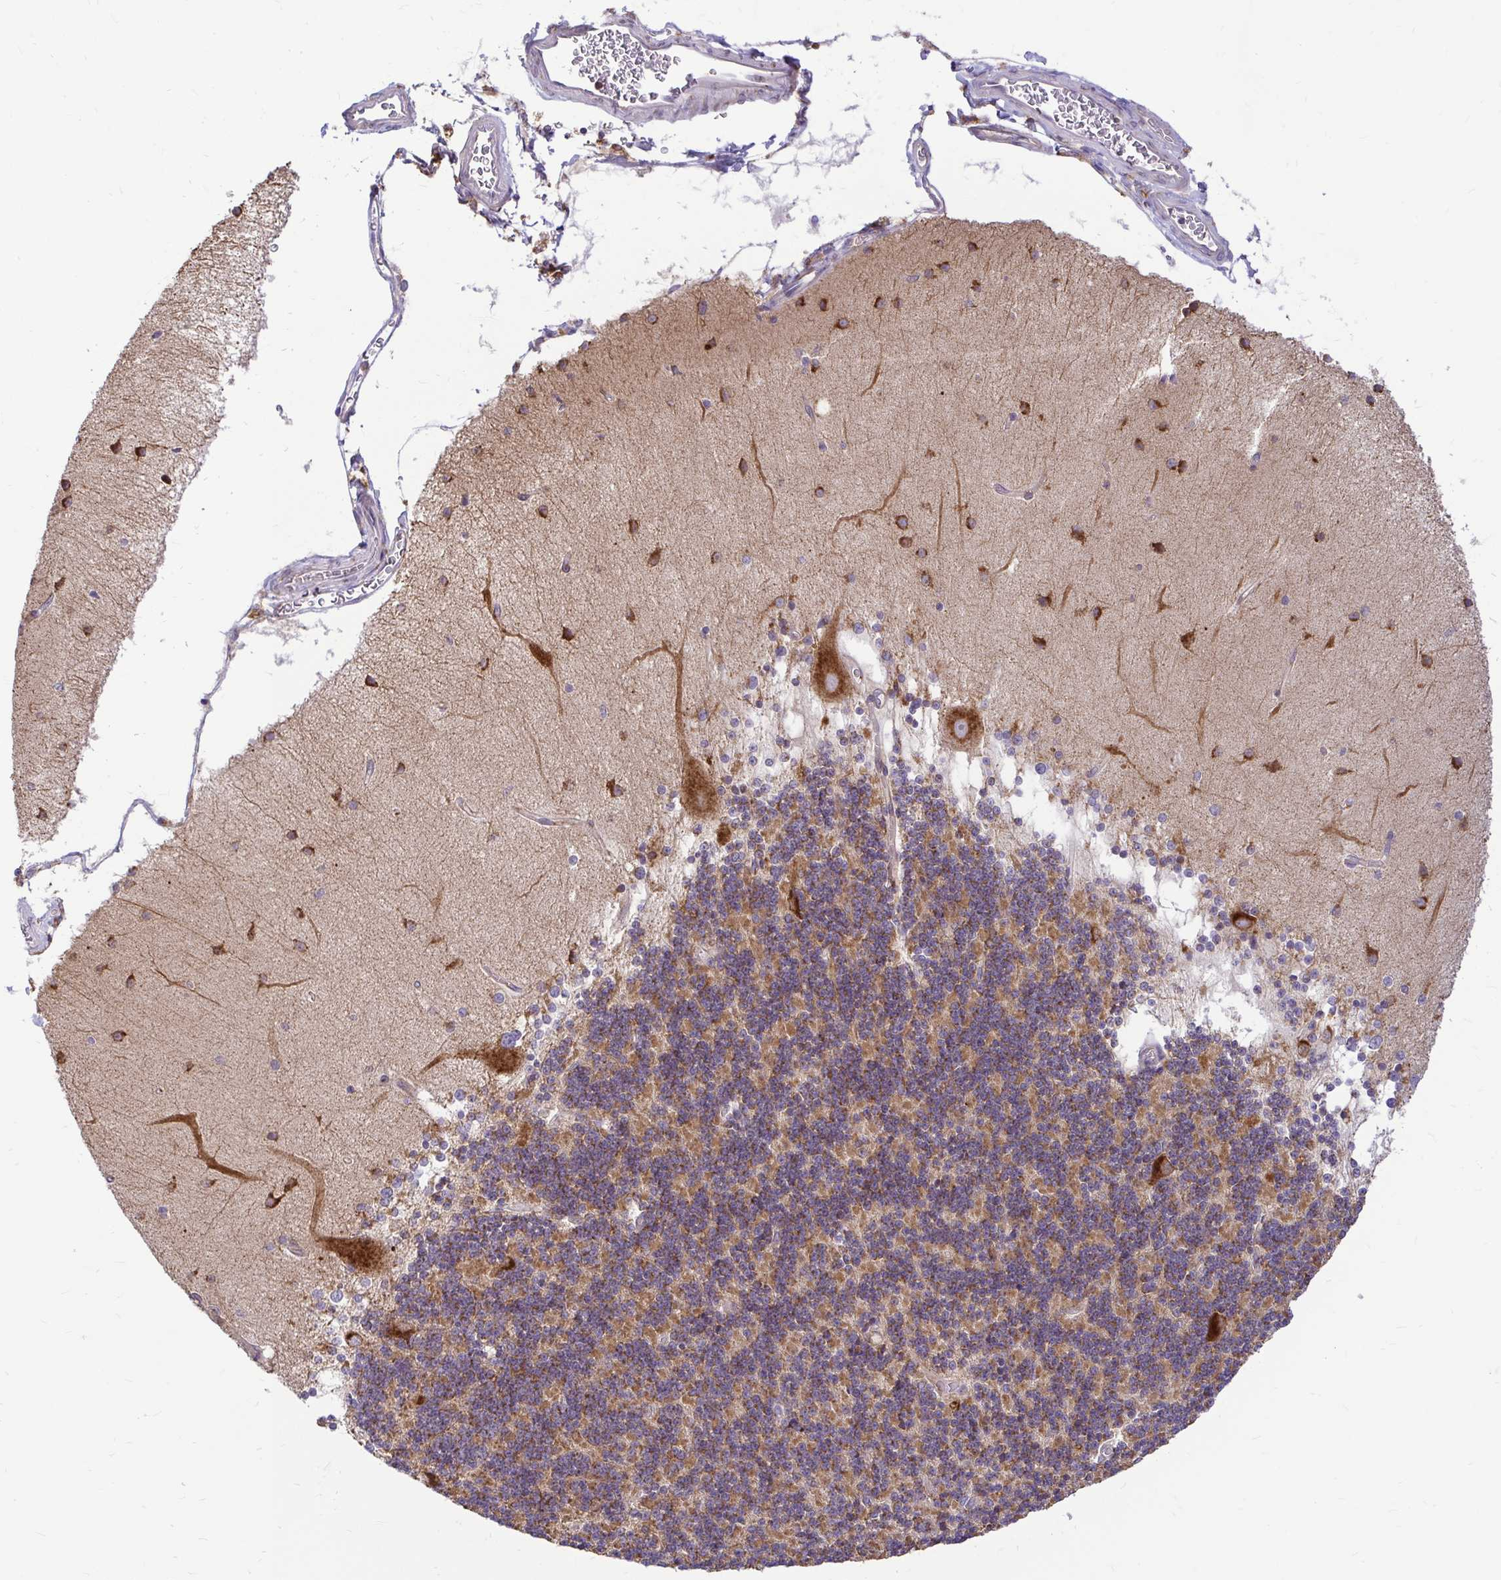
{"staining": {"intensity": "moderate", "quantity": ">75%", "location": "cytoplasmic/membranous"}, "tissue": "cerebellum", "cell_type": "Cells in granular layer", "image_type": "normal", "snomed": [{"axis": "morphology", "description": "Normal tissue, NOS"}, {"axis": "topography", "description": "Cerebellum"}], "caption": "Benign cerebellum exhibits moderate cytoplasmic/membranous staining in about >75% of cells in granular layer The staining is performed using DAB (3,3'-diaminobenzidine) brown chromogen to label protein expression. The nuclei are counter-stained blue using hematoxylin..", "gene": "VTI1B", "patient": {"sex": "female", "age": 54}}